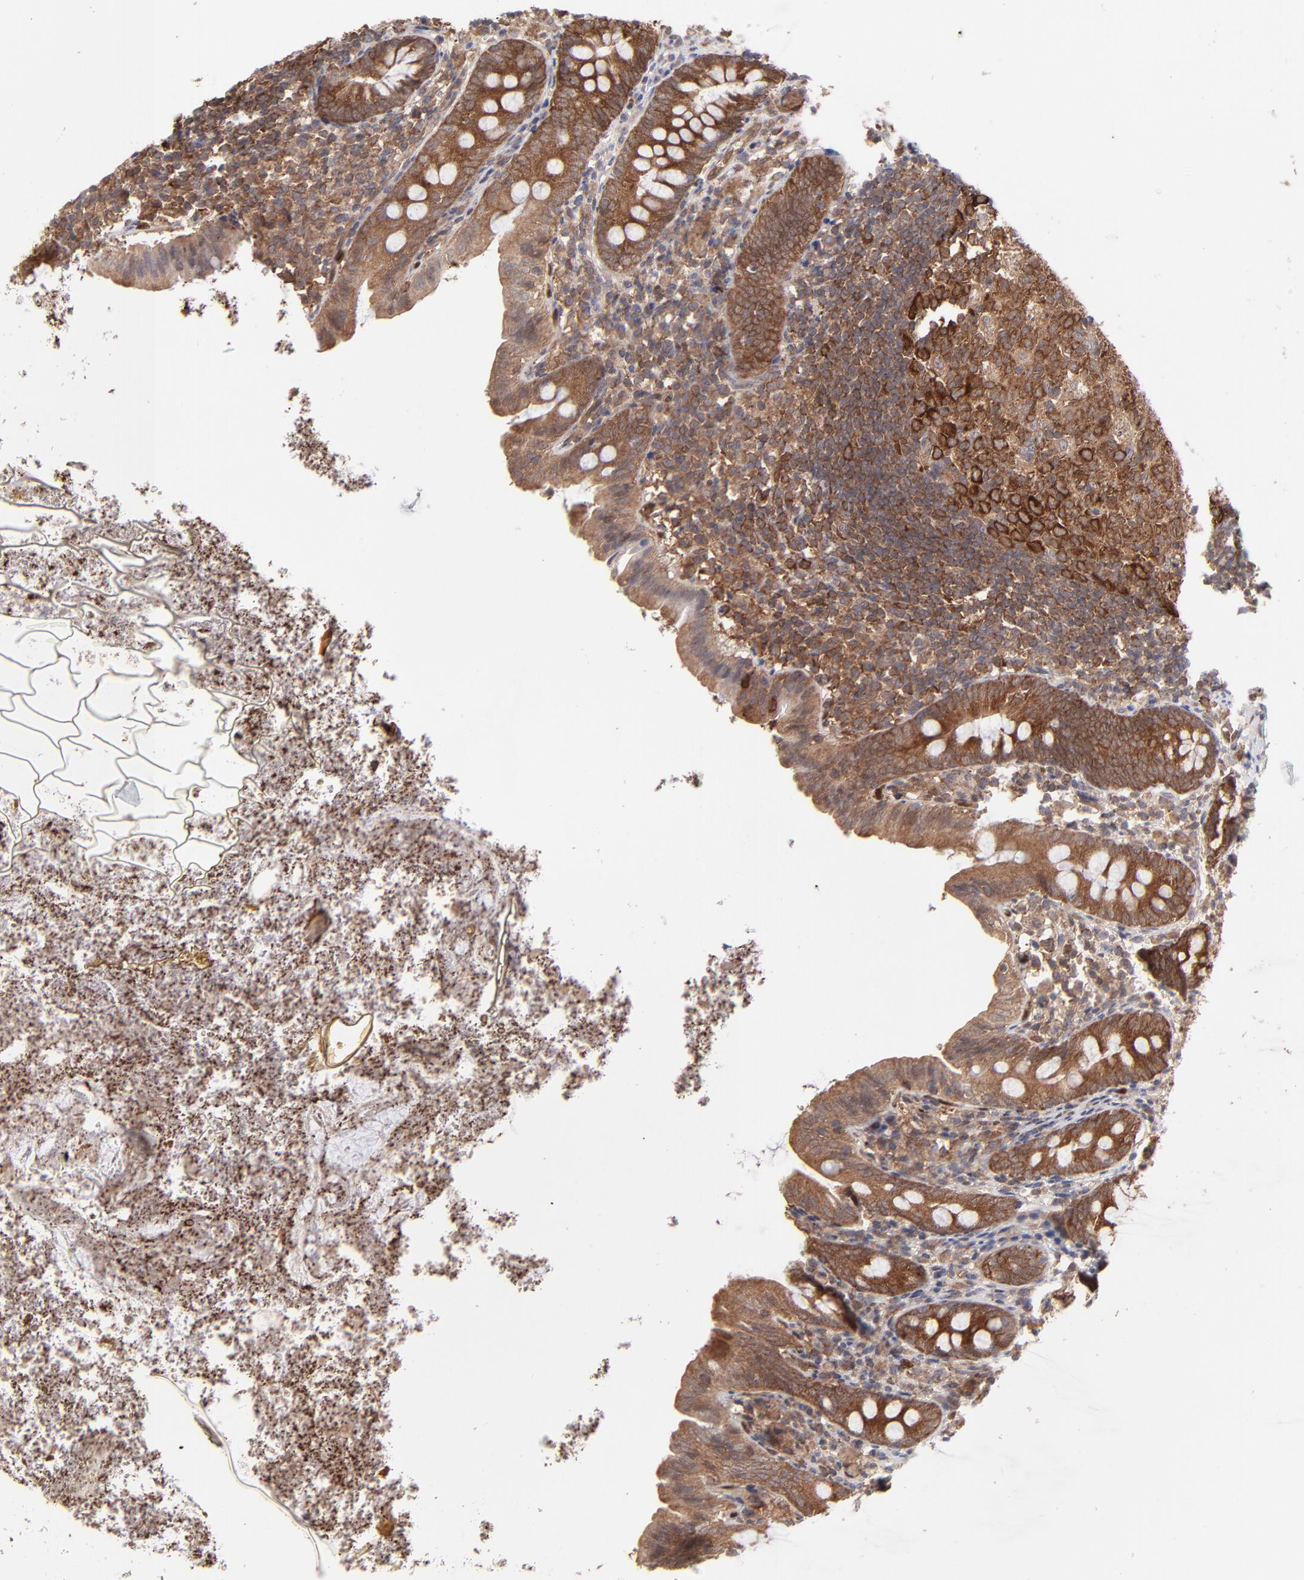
{"staining": {"intensity": "strong", "quantity": ">75%", "location": "cytoplasmic/membranous"}, "tissue": "appendix", "cell_type": "Glandular cells", "image_type": "normal", "snomed": [{"axis": "morphology", "description": "Normal tissue, NOS"}, {"axis": "topography", "description": "Appendix"}], "caption": "Immunohistochemistry staining of unremarkable appendix, which reveals high levels of strong cytoplasmic/membranous staining in approximately >75% of glandular cells indicating strong cytoplasmic/membranous protein positivity. The staining was performed using DAB (brown) for protein detection and nuclei were counterstained in hematoxylin (blue).", "gene": "GART", "patient": {"sex": "female", "age": 10}}